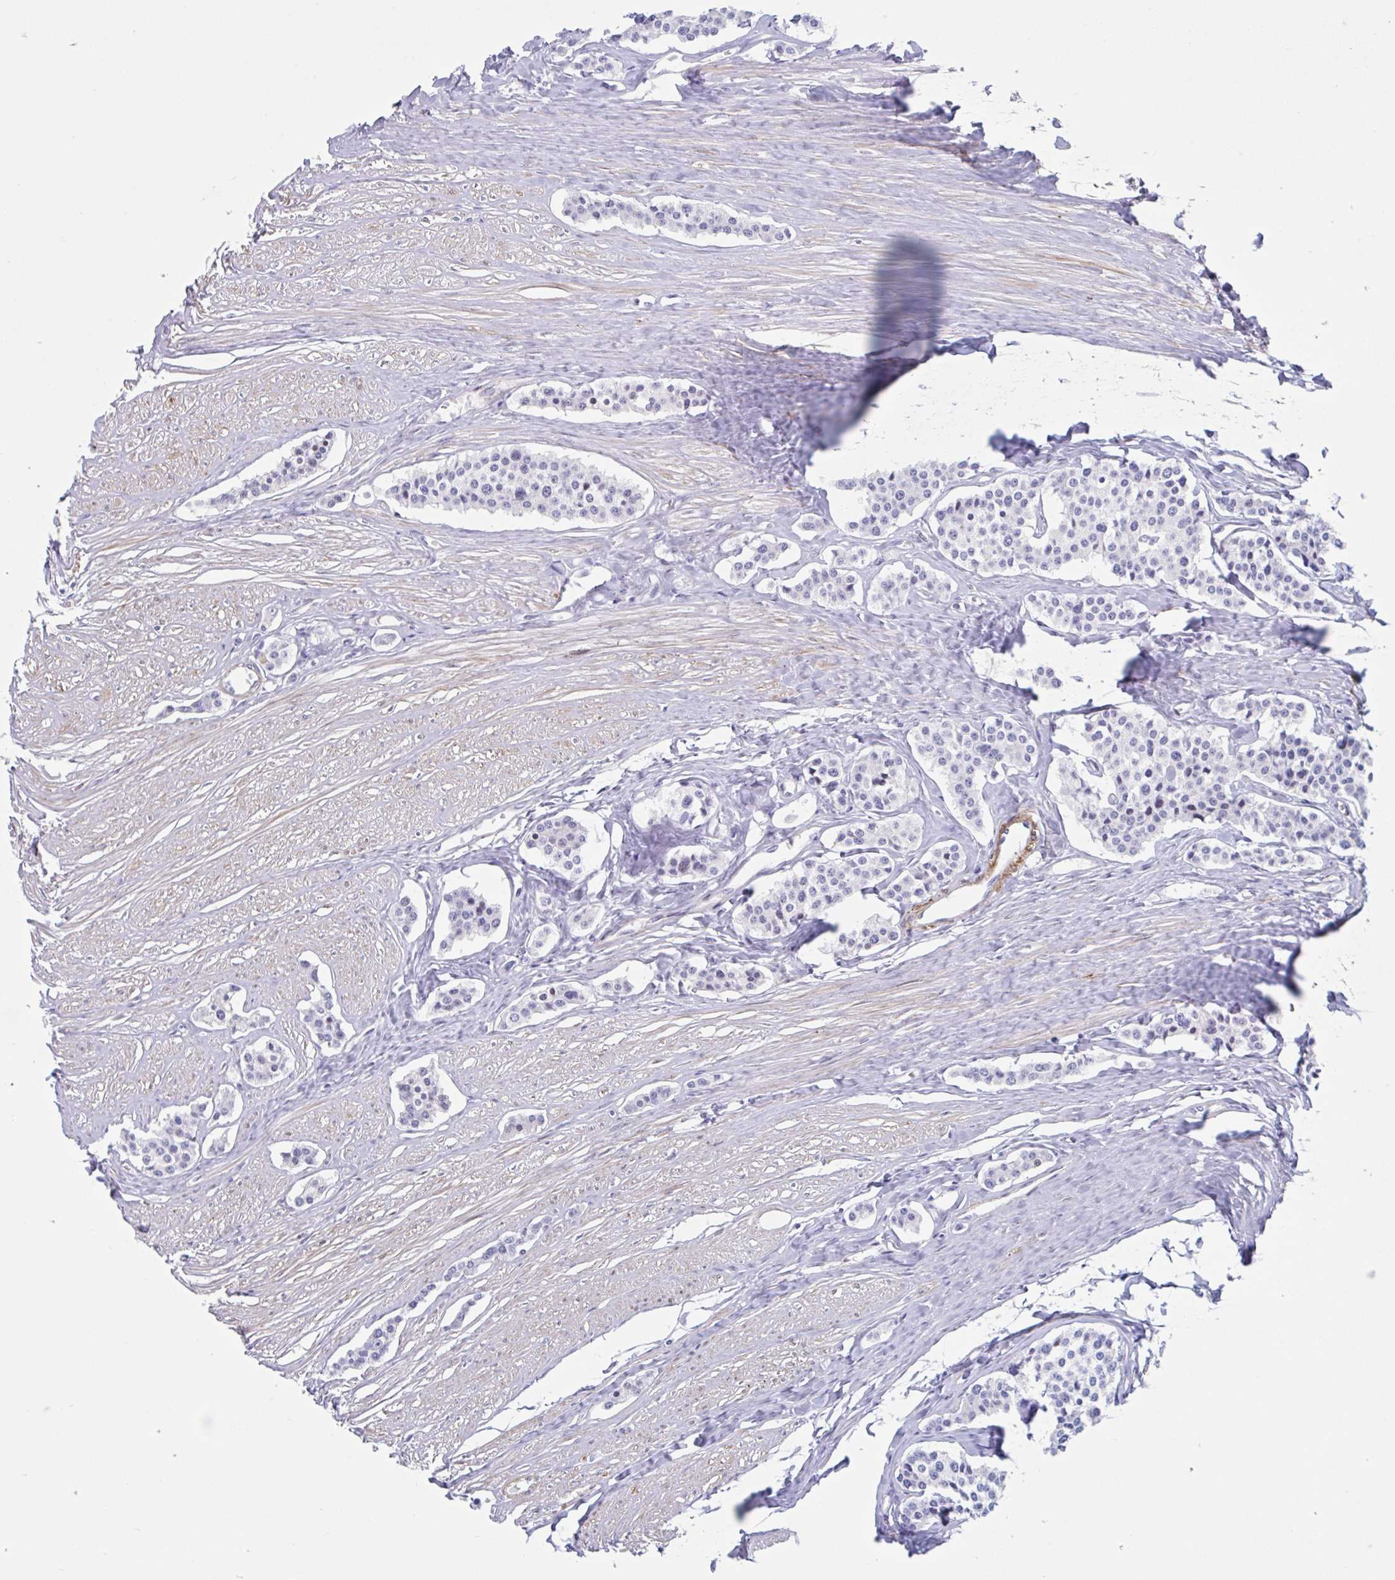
{"staining": {"intensity": "negative", "quantity": "none", "location": "none"}, "tissue": "carcinoid", "cell_type": "Tumor cells", "image_type": "cancer", "snomed": [{"axis": "morphology", "description": "Carcinoid, malignant, NOS"}, {"axis": "topography", "description": "Small intestine"}], "caption": "Immunohistochemistry of human carcinoid demonstrates no positivity in tumor cells.", "gene": "EFHD1", "patient": {"sex": "male", "age": 60}}